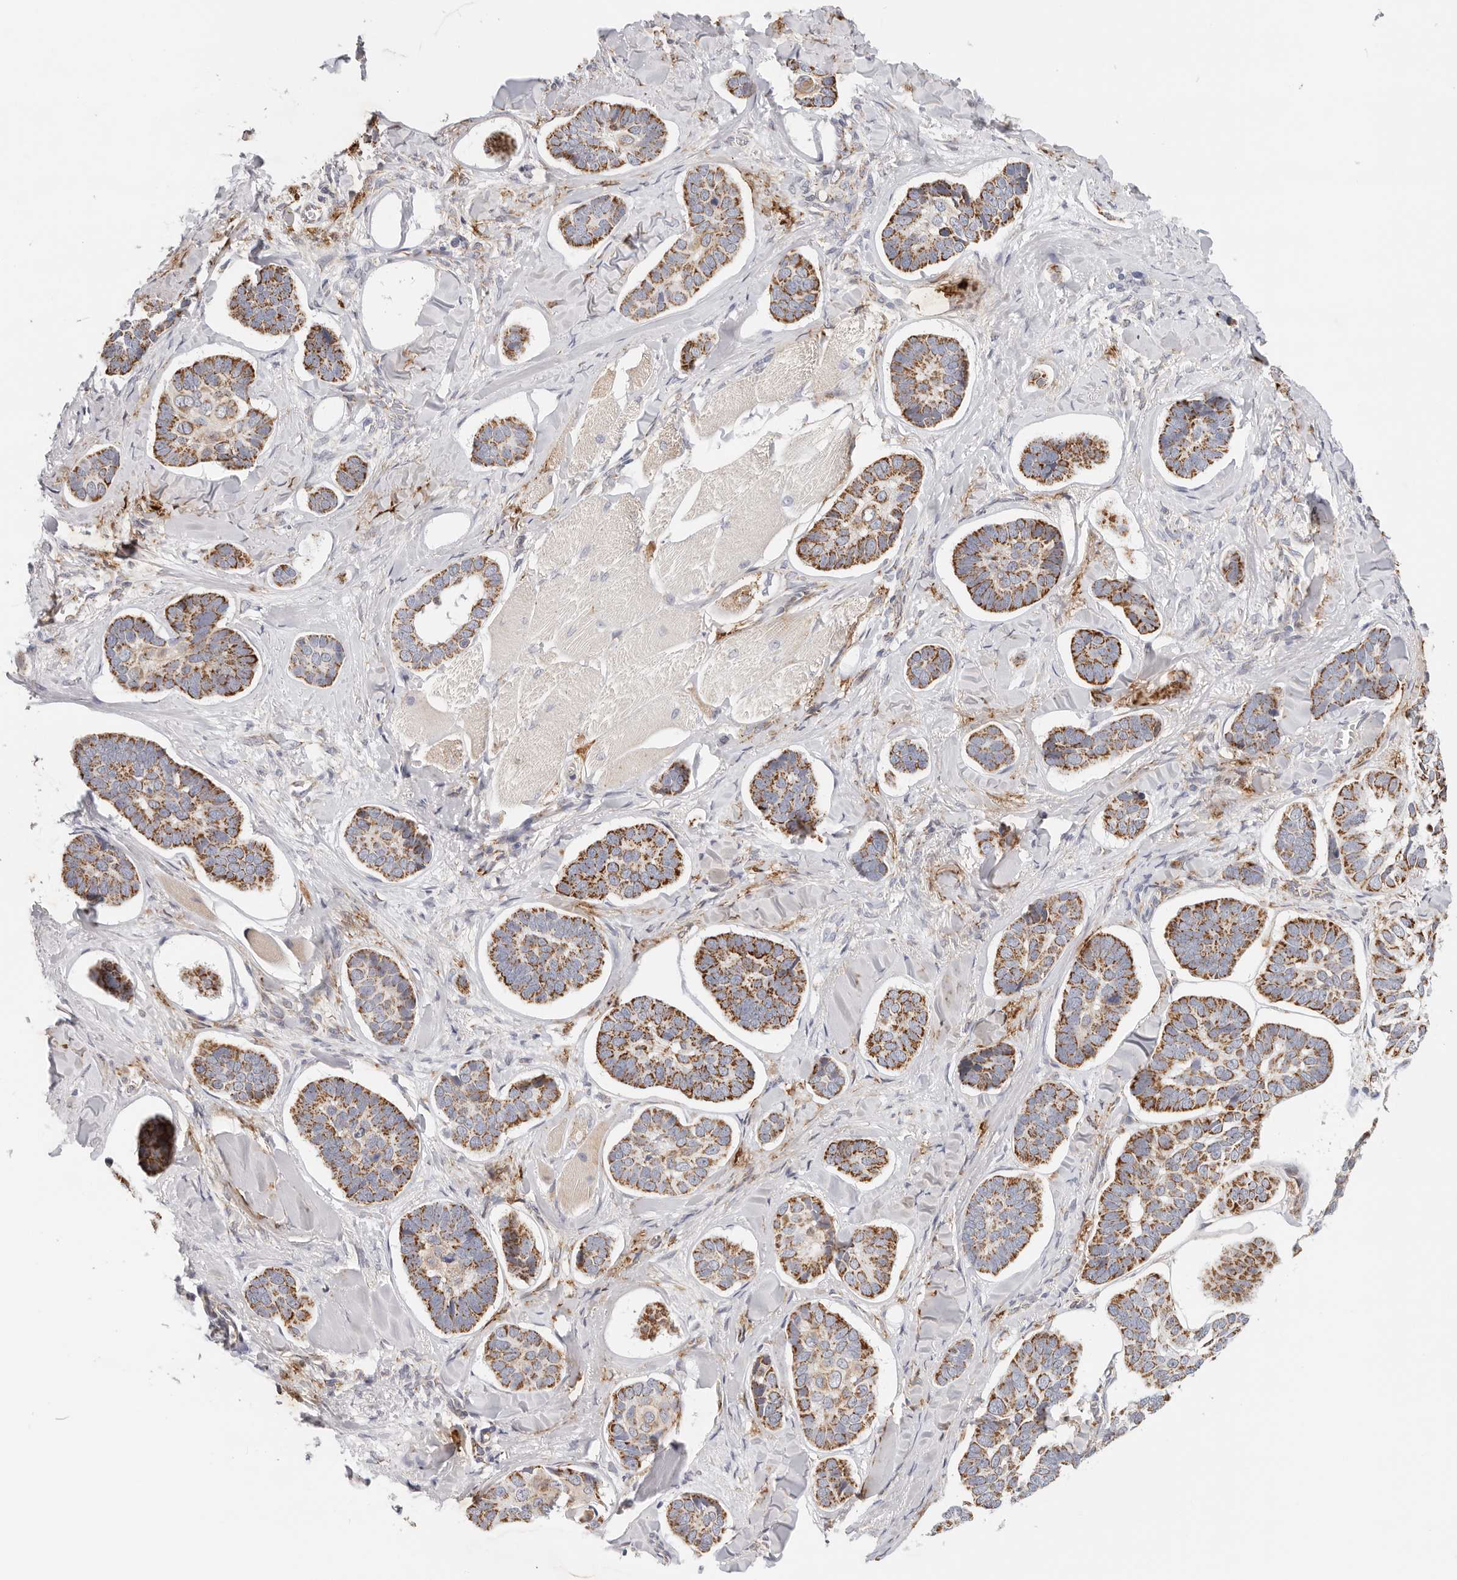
{"staining": {"intensity": "strong", "quantity": "25%-75%", "location": "cytoplasmic/membranous"}, "tissue": "skin cancer", "cell_type": "Tumor cells", "image_type": "cancer", "snomed": [{"axis": "morphology", "description": "Basal cell carcinoma"}, {"axis": "topography", "description": "Skin"}], "caption": "Skin basal cell carcinoma stained with a protein marker displays strong staining in tumor cells.", "gene": "AFDN", "patient": {"sex": "male", "age": 62}}